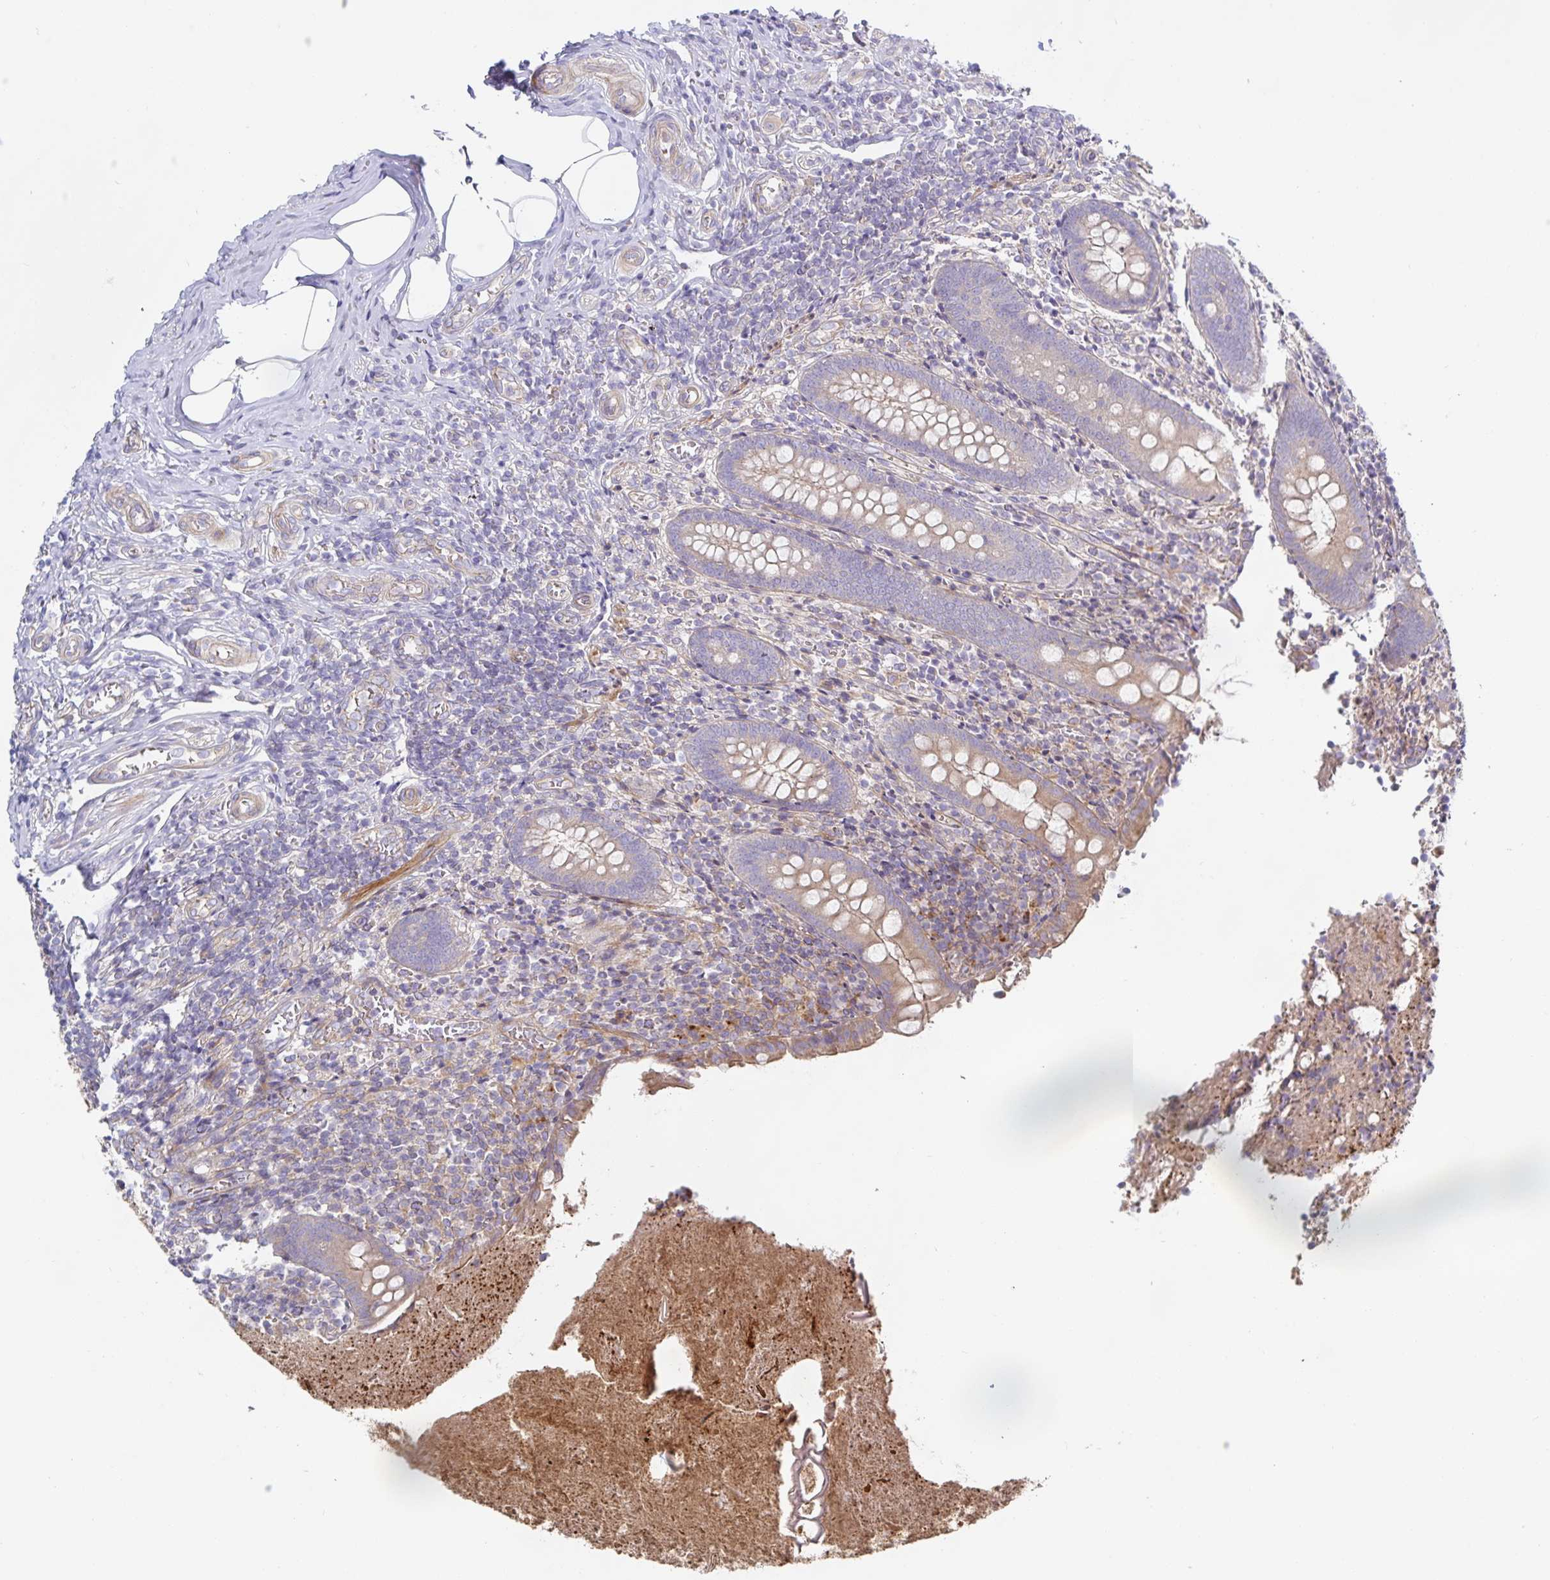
{"staining": {"intensity": "moderate", "quantity": "25%-75%", "location": "cytoplasmic/membranous"}, "tissue": "appendix", "cell_type": "Glandular cells", "image_type": "normal", "snomed": [{"axis": "morphology", "description": "Normal tissue, NOS"}, {"axis": "topography", "description": "Appendix"}], "caption": "Protein analysis of normal appendix displays moderate cytoplasmic/membranous expression in approximately 25%-75% of glandular cells. (IHC, brightfield microscopy, high magnification).", "gene": "METTL22", "patient": {"sex": "female", "age": 17}}